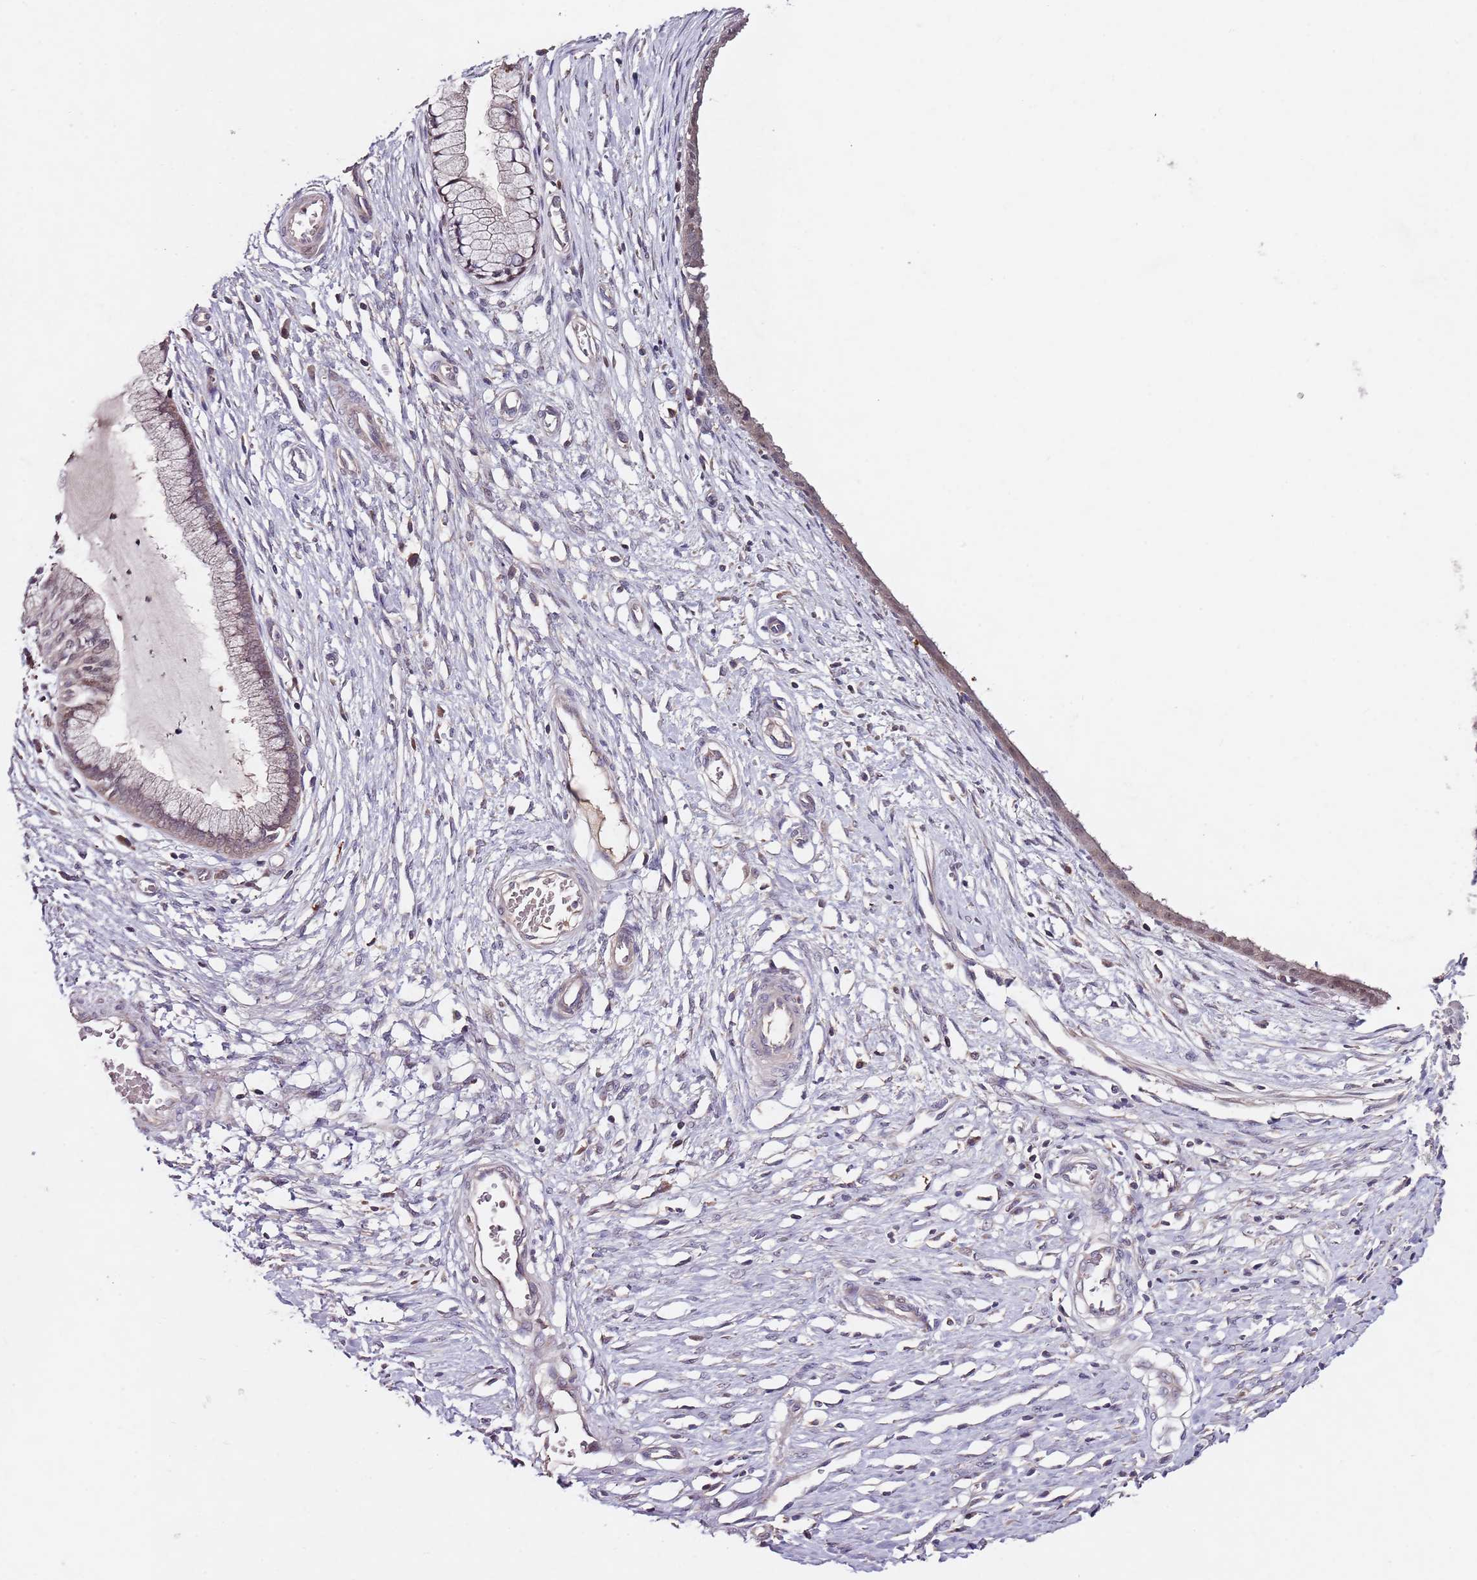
{"staining": {"intensity": "weak", "quantity": "25%-75%", "location": "cytoplasmic/membranous,nuclear"}, "tissue": "cervix", "cell_type": "Glandular cells", "image_type": "normal", "snomed": [{"axis": "morphology", "description": "Normal tissue, NOS"}, {"axis": "topography", "description": "Cervix"}], "caption": "Protein expression analysis of unremarkable cervix reveals weak cytoplasmic/membranous,nuclear positivity in approximately 25%-75% of glandular cells.", "gene": "NRDE2", "patient": {"sex": "female", "age": 55}}